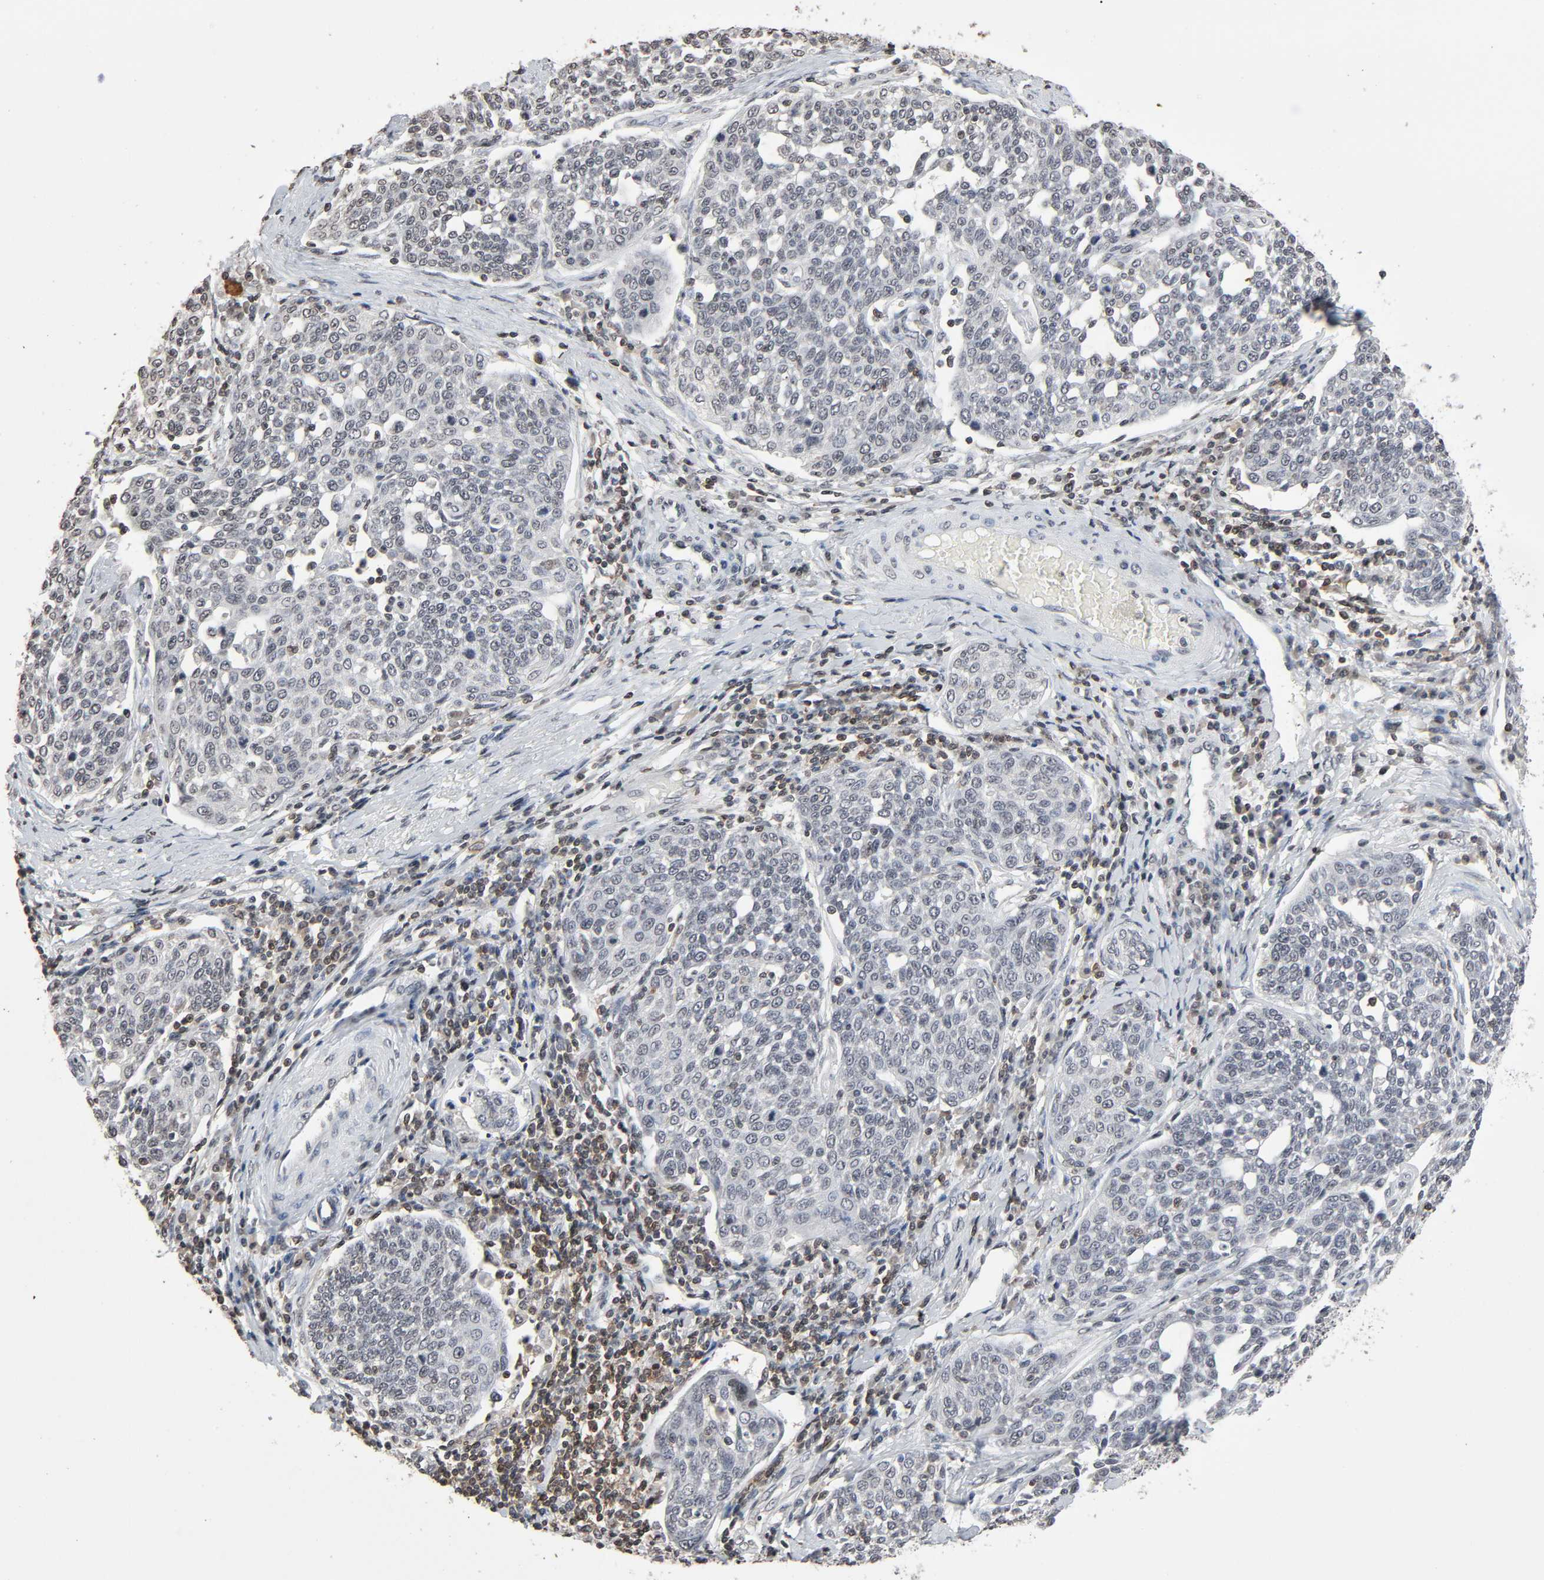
{"staining": {"intensity": "negative", "quantity": "none", "location": "none"}, "tissue": "cervical cancer", "cell_type": "Tumor cells", "image_type": "cancer", "snomed": [{"axis": "morphology", "description": "Squamous cell carcinoma, NOS"}, {"axis": "topography", "description": "Cervix"}], "caption": "Tumor cells are negative for brown protein staining in squamous cell carcinoma (cervical). The staining was performed using DAB (3,3'-diaminobenzidine) to visualize the protein expression in brown, while the nuclei were stained in blue with hematoxylin (Magnification: 20x).", "gene": "STK4", "patient": {"sex": "female", "age": 34}}